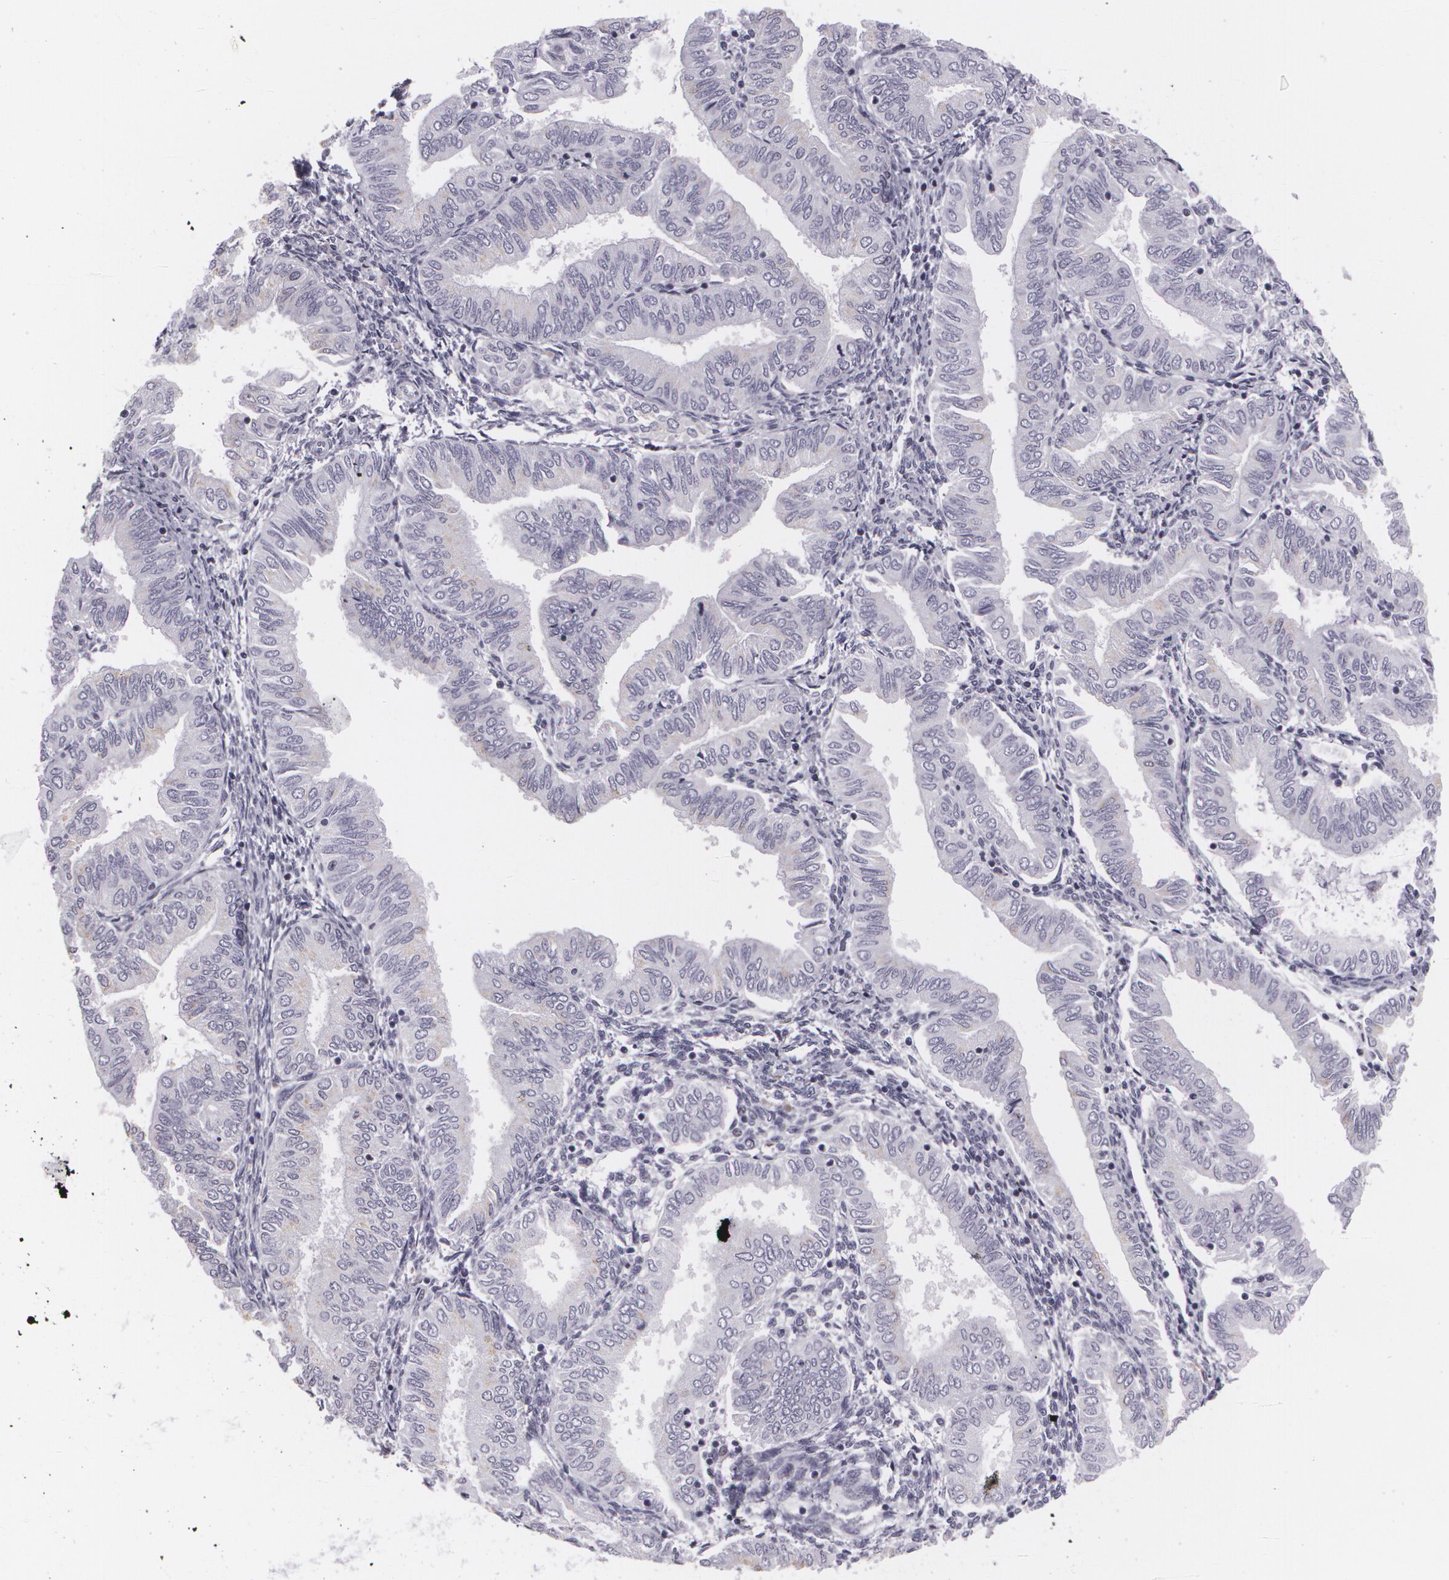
{"staining": {"intensity": "negative", "quantity": "none", "location": "none"}, "tissue": "endometrial cancer", "cell_type": "Tumor cells", "image_type": "cancer", "snomed": [{"axis": "morphology", "description": "Adenocarcinoma, NOS"}, {"axis": "topography", "description": "Endometrium"}], "caption": "Tumor cells show no significant protein staining in adenocarcinoma (endometrial).", "gene": "MAP2", "patient": {"sex": "female", "age": 51}}